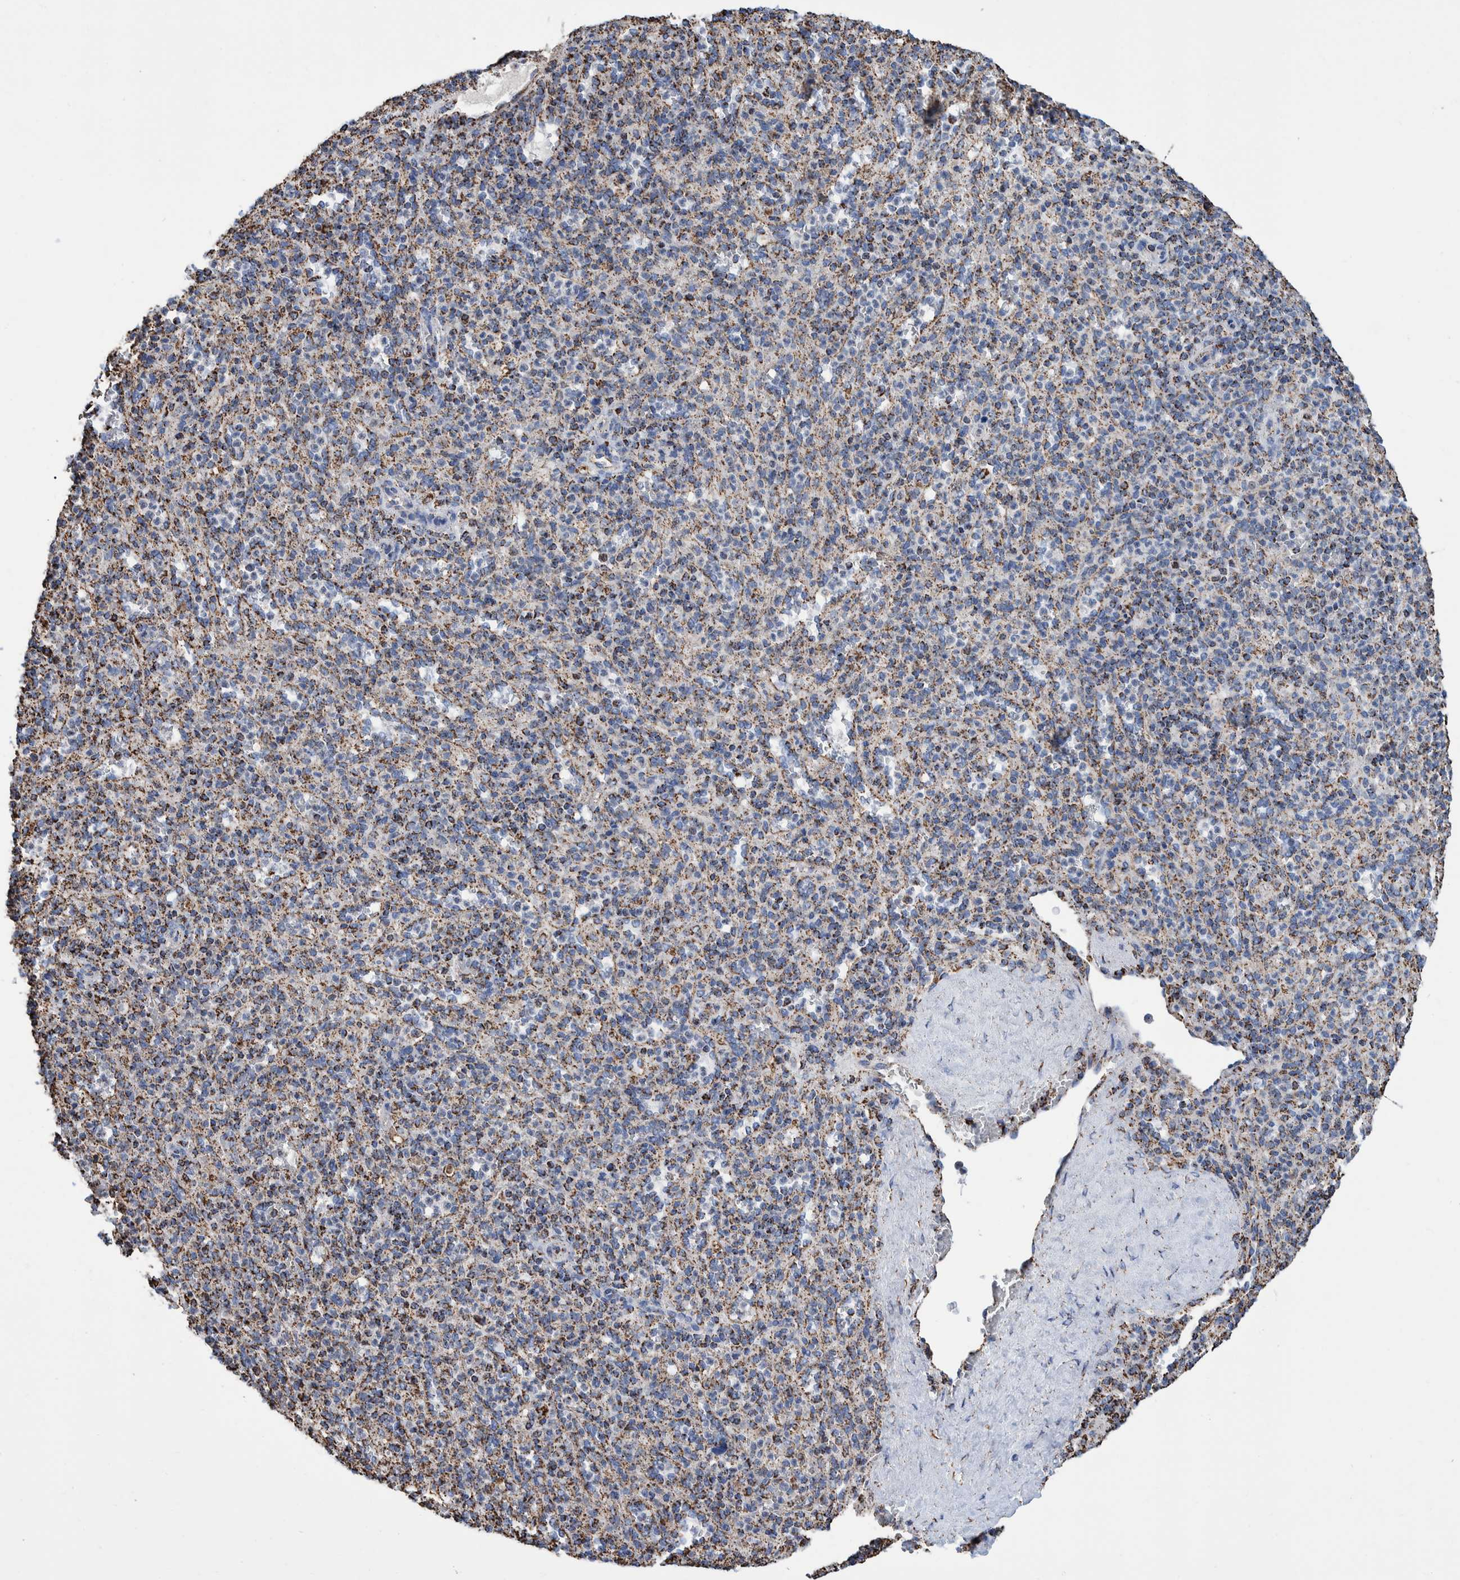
{"staining": {"intensity": "strong", "quantity": "25%-75%", "location": "cytoplasmic/membranous"}, "tissue": "spleen", "cell_type": "Cells in red pulp", "image_type": "normal", "snomed": [{"axis": "morphology", "description": "Normal tissue, NOS"}, {"axis": "topography", "description": "Spleen"}], "caption": "This photomicrograph shows unremarkable spleen stained with IHC to label a protein in brown. The cytoplasmic/membranous of cells in red pulp show strong positivity for the protein. Nuclei are counter-stained blue.", "gene": "VPS26C", "patient": {"sex": "male", "age": 36}}